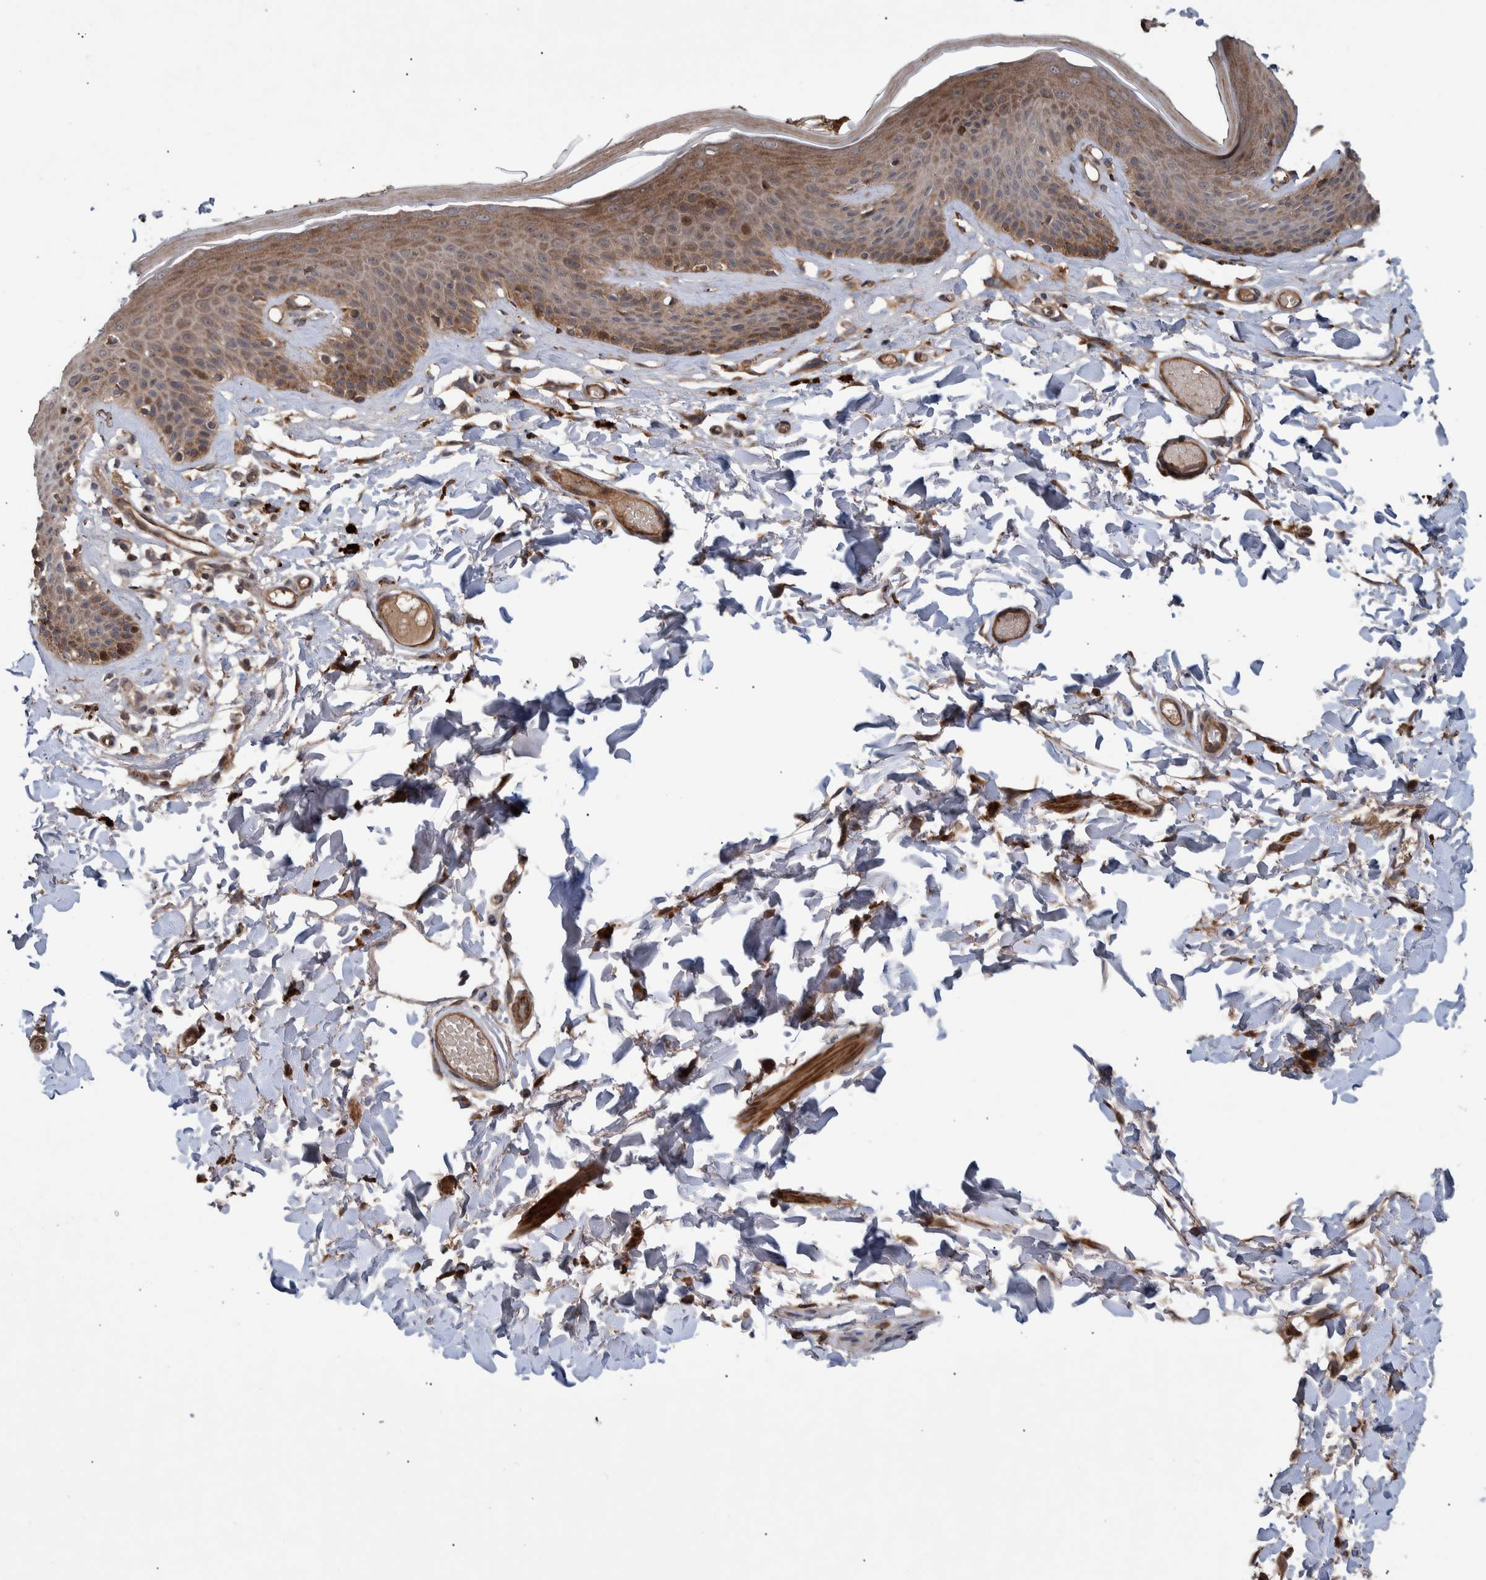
{"staining": {"intensity": "moderate", "quantity": ">75%", "location": "cytoplasmic/membranous,nuclear"}, "tissue": "skin", "cell_type": "Epidermal cells", "image_type": "normal", "snomed": [{"axis": "morphology", "description": "Normal tissue, NOS"}, {"axis": "topography", "description": "Vulva"}], "caption": "Skin stained with immunohistochemistry demonstrates moderate cytoplasmic/membranous,nuclear staining in about >75% of epidermal cells.", "gene": "B3GNTL1", "patient": {"sex": "female", "age": 73}}